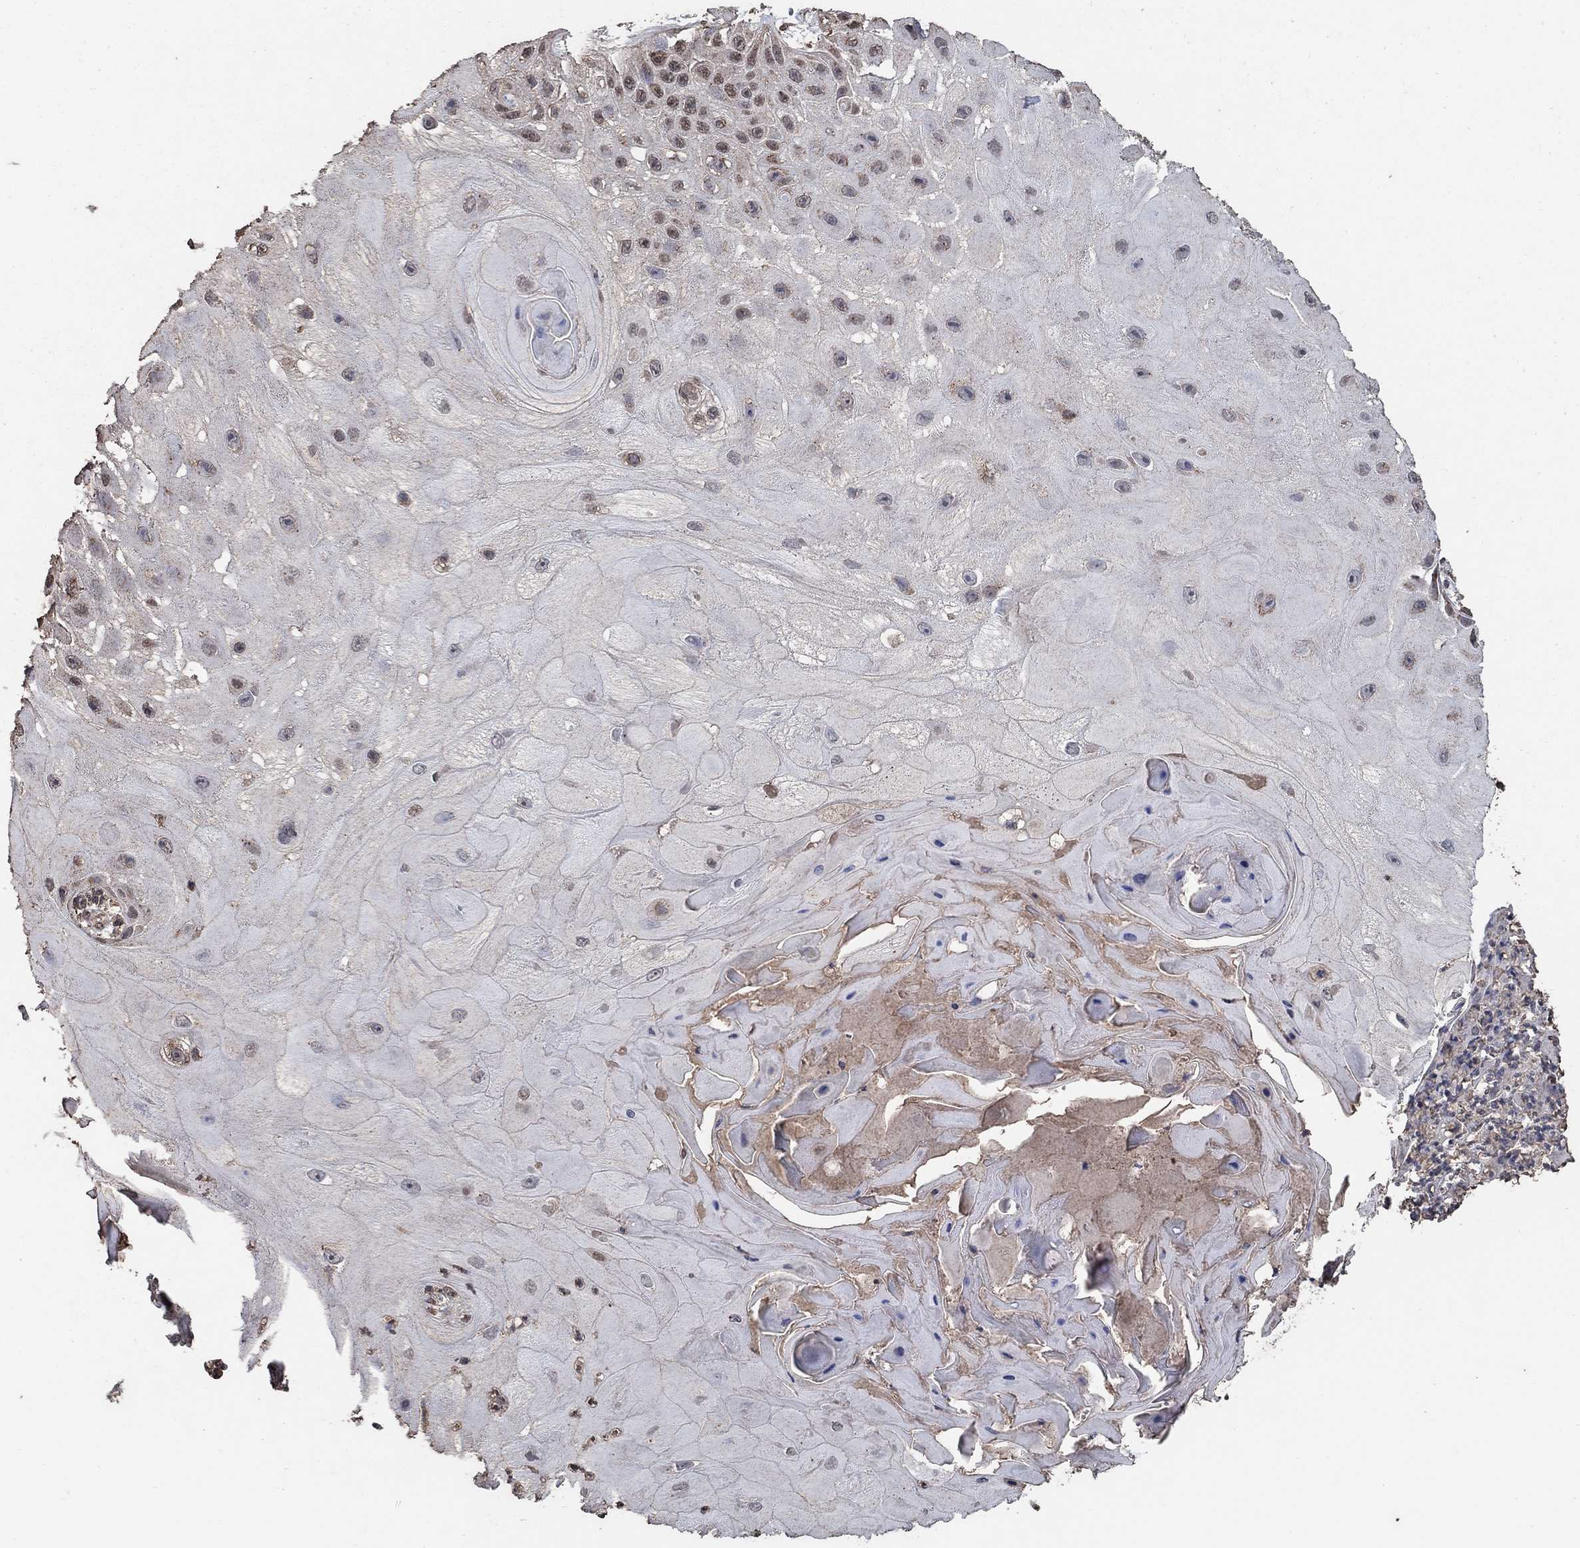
{"staining": {"intensity": "weak", "quantity": "25%-75%", "location": "cytoplasmic/membranous,nuclear"}, "tissue": "skin cancer", "cell_type": "Tumor cells", "image_type": "cancer", "snomed": [{"axis": "morphology", "description": "Normal tissue, NOS"}, {"axis": "morphology", "description": "Squamous cell carcinoma, NOS"}, {"axis": "topography", "description": "Skin"}], "caption": "About 25%-75% of tumor cells in skin cancer display weak cytoplasmic/membranous and nuclear protein positivity as visualized by brown immunohistochemical staining.", "gene": "MRPS24", "patient": {"sex": "male", "age": 79}}